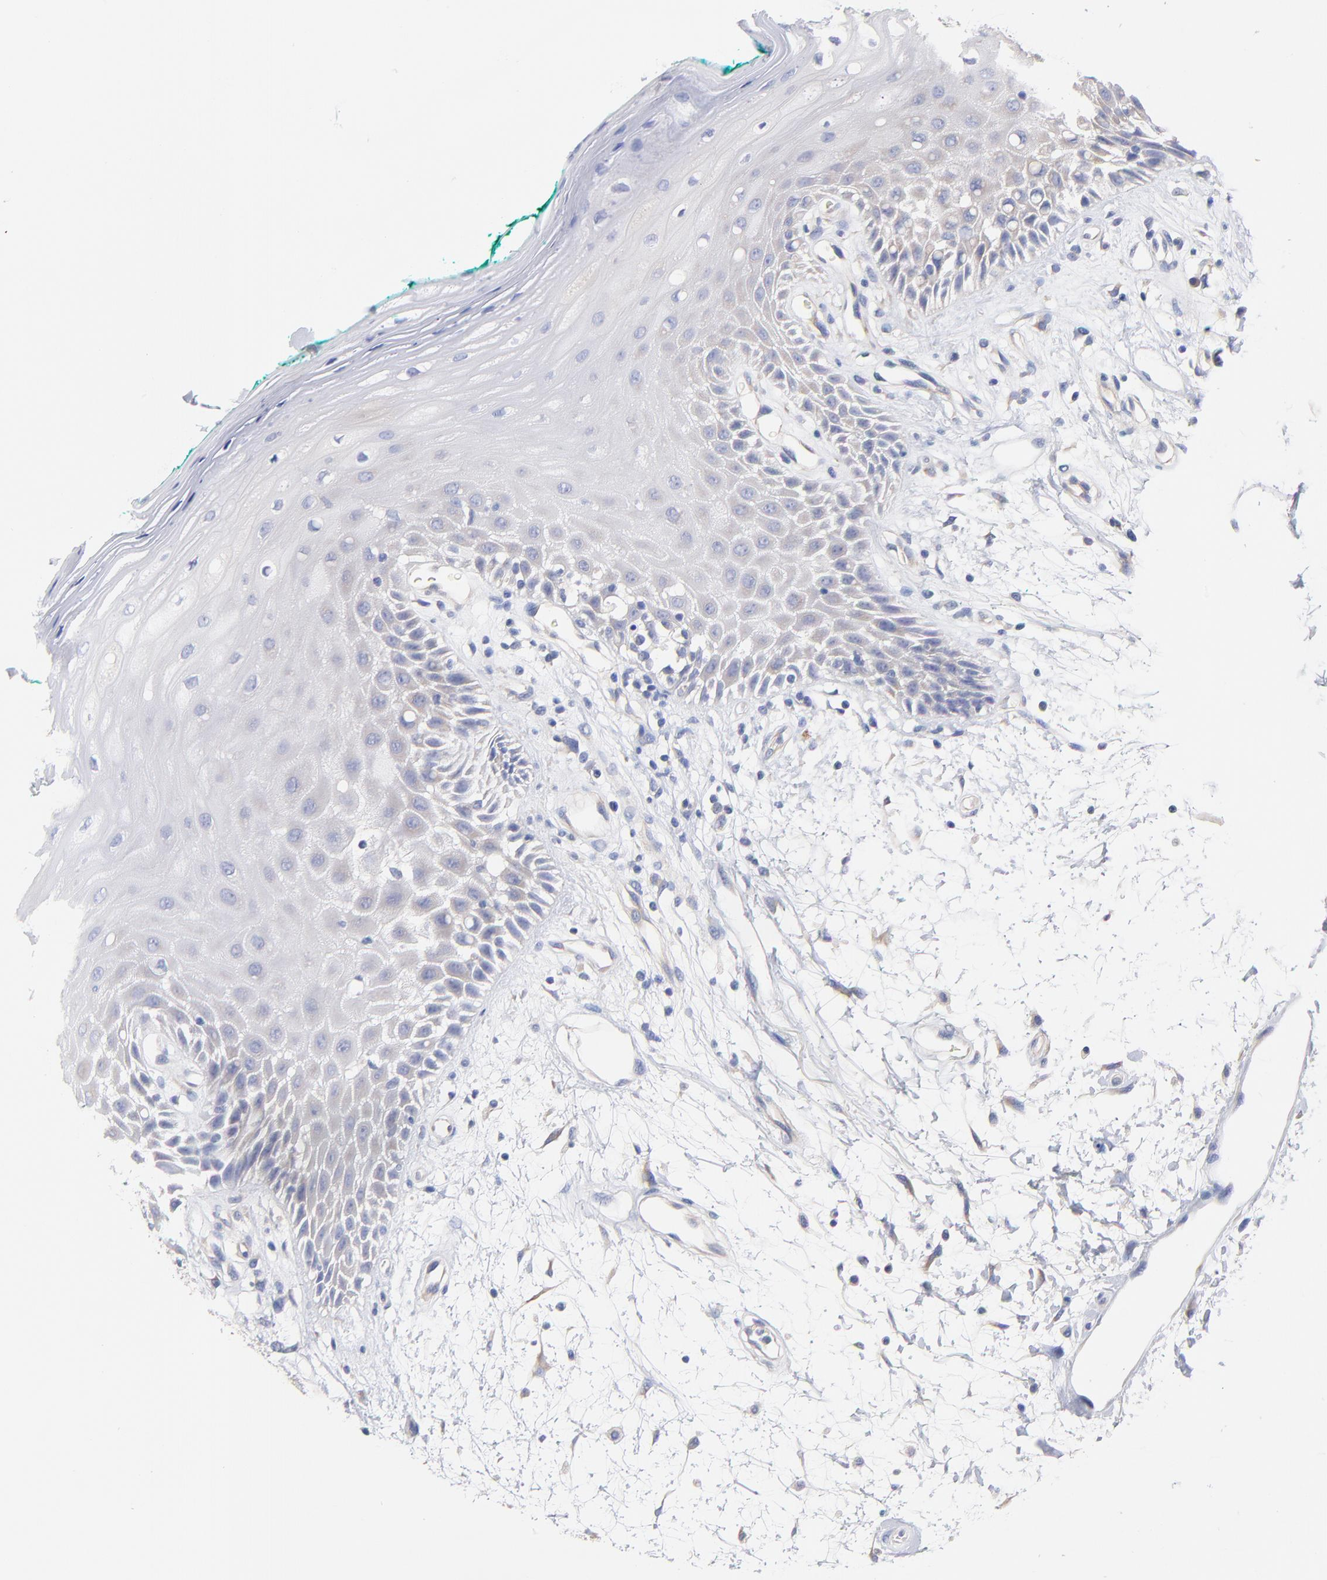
{"staining": {"intensity": "negative", "quantity": "none", "location": "none"}, "tissue": "oral mucosa", "cell_type": "Squamous epithelial cells", "image_type": "normal", "snomed": [{"axis": "morphology", "description": "Normal tissue, NOS"}, {"axis": "morphology", "description": "Squamous cell carcinoma, NOS"}, {"axis": "topography", "description": "Skeletal muscle"}, {"axis": "topography", "description": "Oral tissue"}, {"axis": "topography", "description": "Head-Neck"}], "caption": "DAB immunohistochemical staining of normal oral mucosa reveals no significant positivity in squamous epithelial cells.", "gene": "TNFRSF13C", "patient": {"sex": "female", "age": 84}}